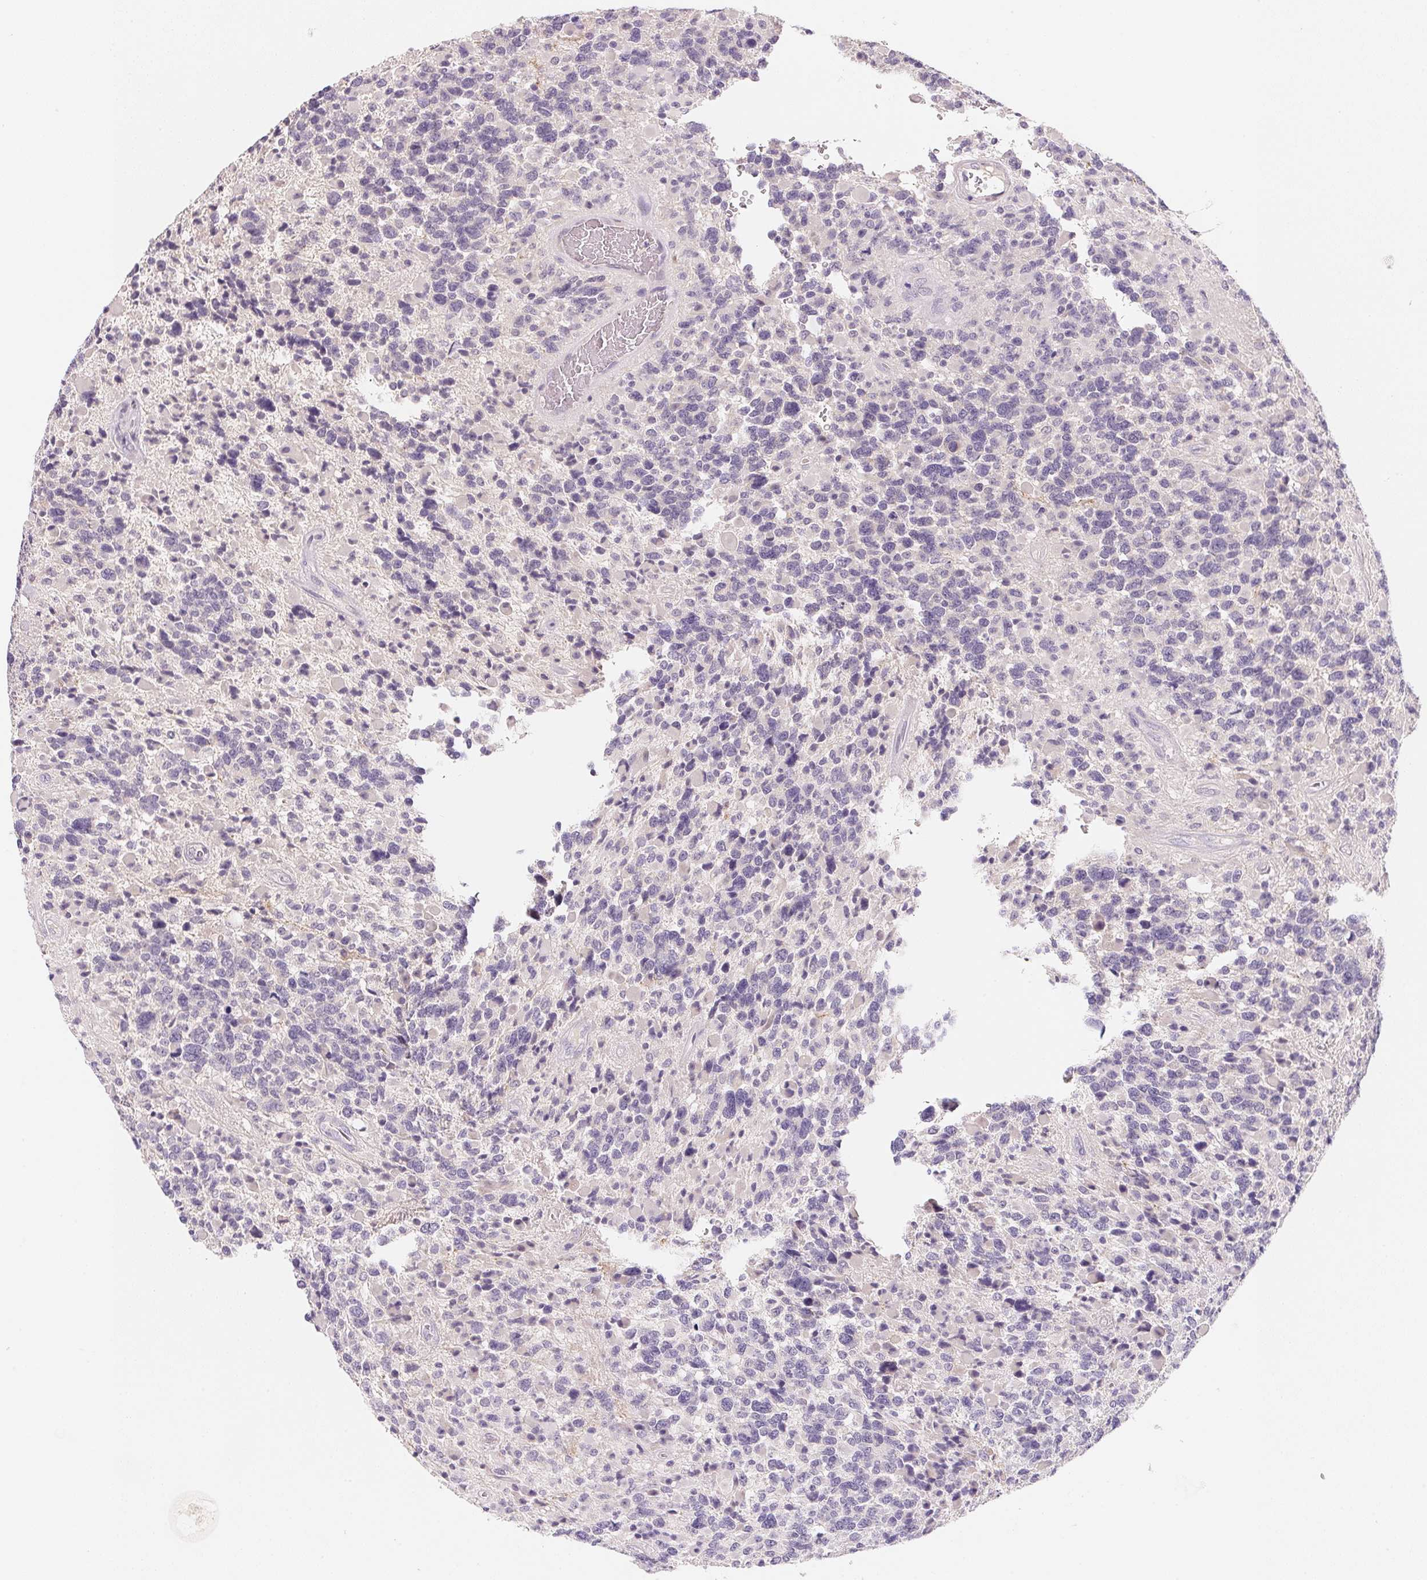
{"staining": {"intensity": "negative", "quantity": "none", "location": "none"}, "tissue": "glioma", "cell_type": "Tumor cells", "image_type": "cancer", "snomed": [{"axis": "morphology", "description": "Glioma, malignant, High grade"}, {"axis": "topography", "description": "Brain"}], "caption": "Malignant glioma (high-grade) was stained to show a protein in brown. There is no significant staining in tumor cells.", "gene": "MCOLN3", "patient": {"sex": "female", "age": 40}}